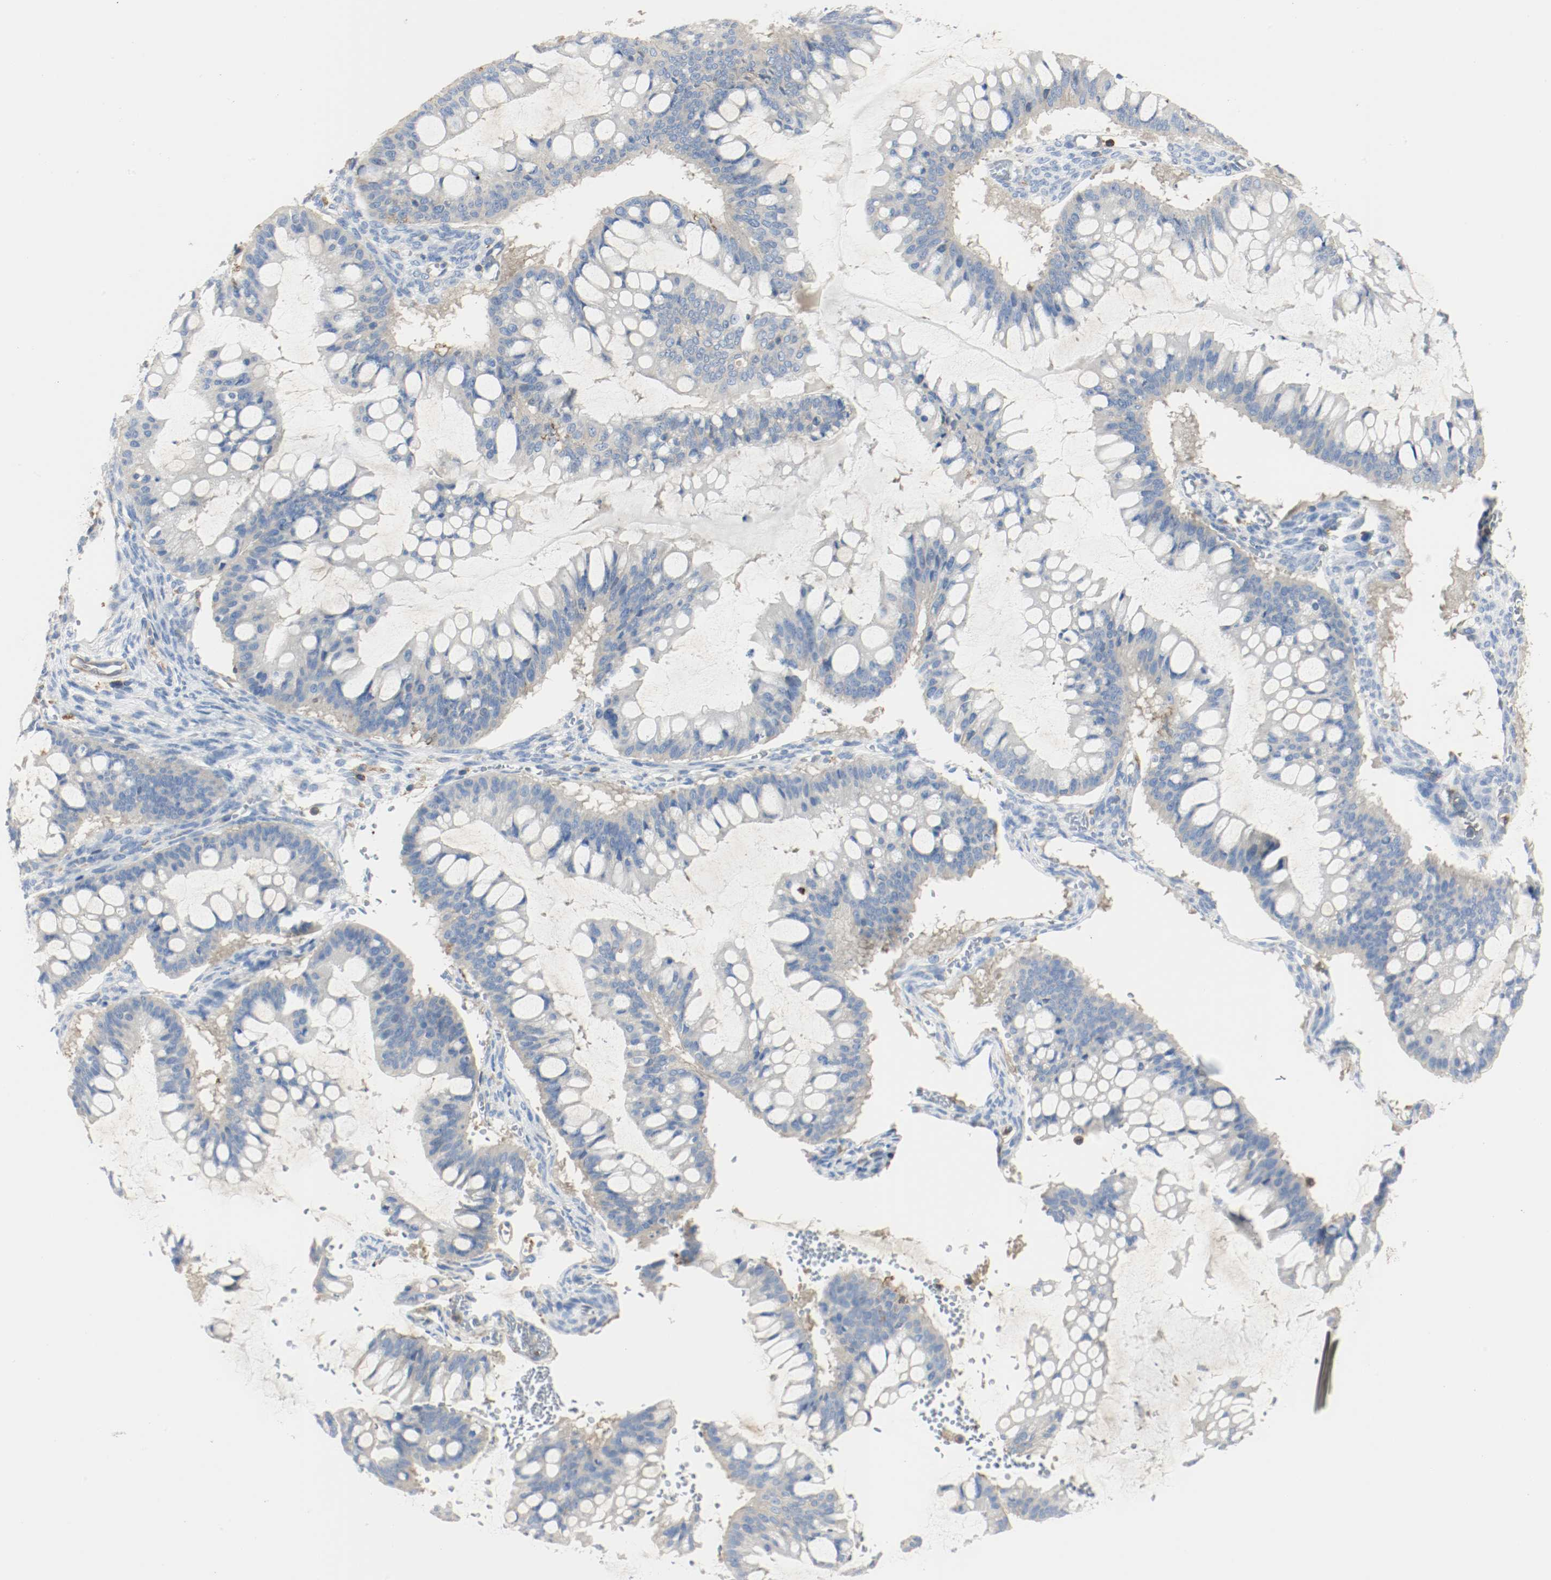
{"staining": {"intensity": "weak", "quantity": "25%-75%", "location": "cytoplasmic/membranous"}, "tissue": "ovarian cancer", "cell_type": "Tumor cells", "image_type": "cancer", "snomed": [{"axis": "morphology", "description": "Cystadenocarcinoma, mucinous, NOS"}, {"axis": "topography", "description": "Ovary"}], "caption": "DAB (3,3'-diaminobenzidine) immunohistochemical staining of human ovarian mucinous cystadenocarcinoma shows weak cytoplasmic/membranous protein staining in approximately 25%-75% of tumor cells.", "gene": "ARPC1B", "patient": {"sex": "female", "age": 73}}